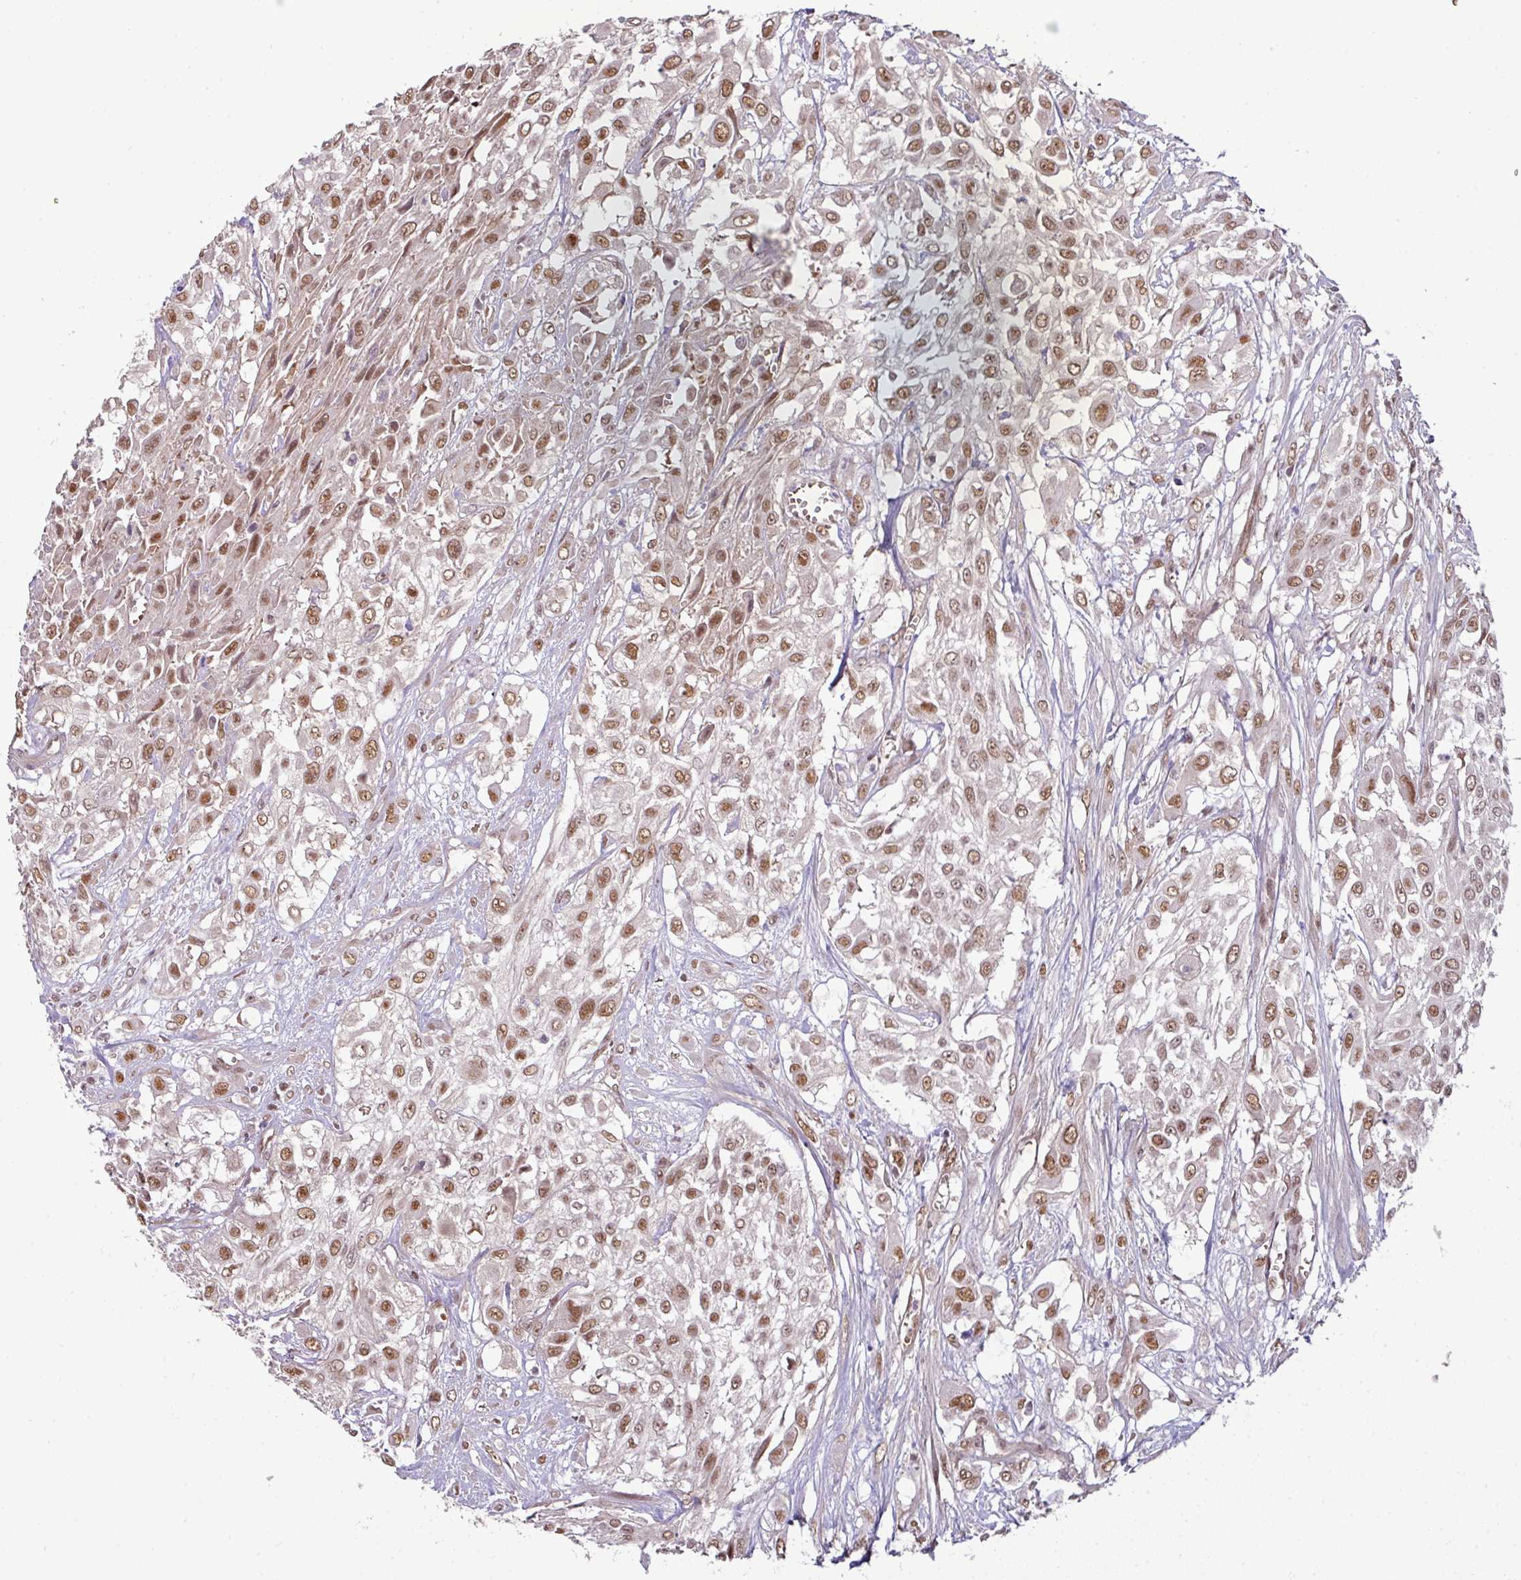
{"staining": {"intensity": "moderate", "quantity": ">75%", "location": "nuclear"}, "tissue": "urothelial cancer", "cell_type": "Tumor cells", "image_type": "cancer", "snomed": [{"axis": "morphology", "description": "Urothelial carcinoma, High grade"}, {"axis": "topography", "description": "Urinary bladder"}], "caption": "Immunohistochemical staining of urothelial cancer exhibits medium levels of moderate nuclear positivity in about >75% of tumor cells.", "gene": "CIC", "patient": {"sex": "male", "age": 57}}